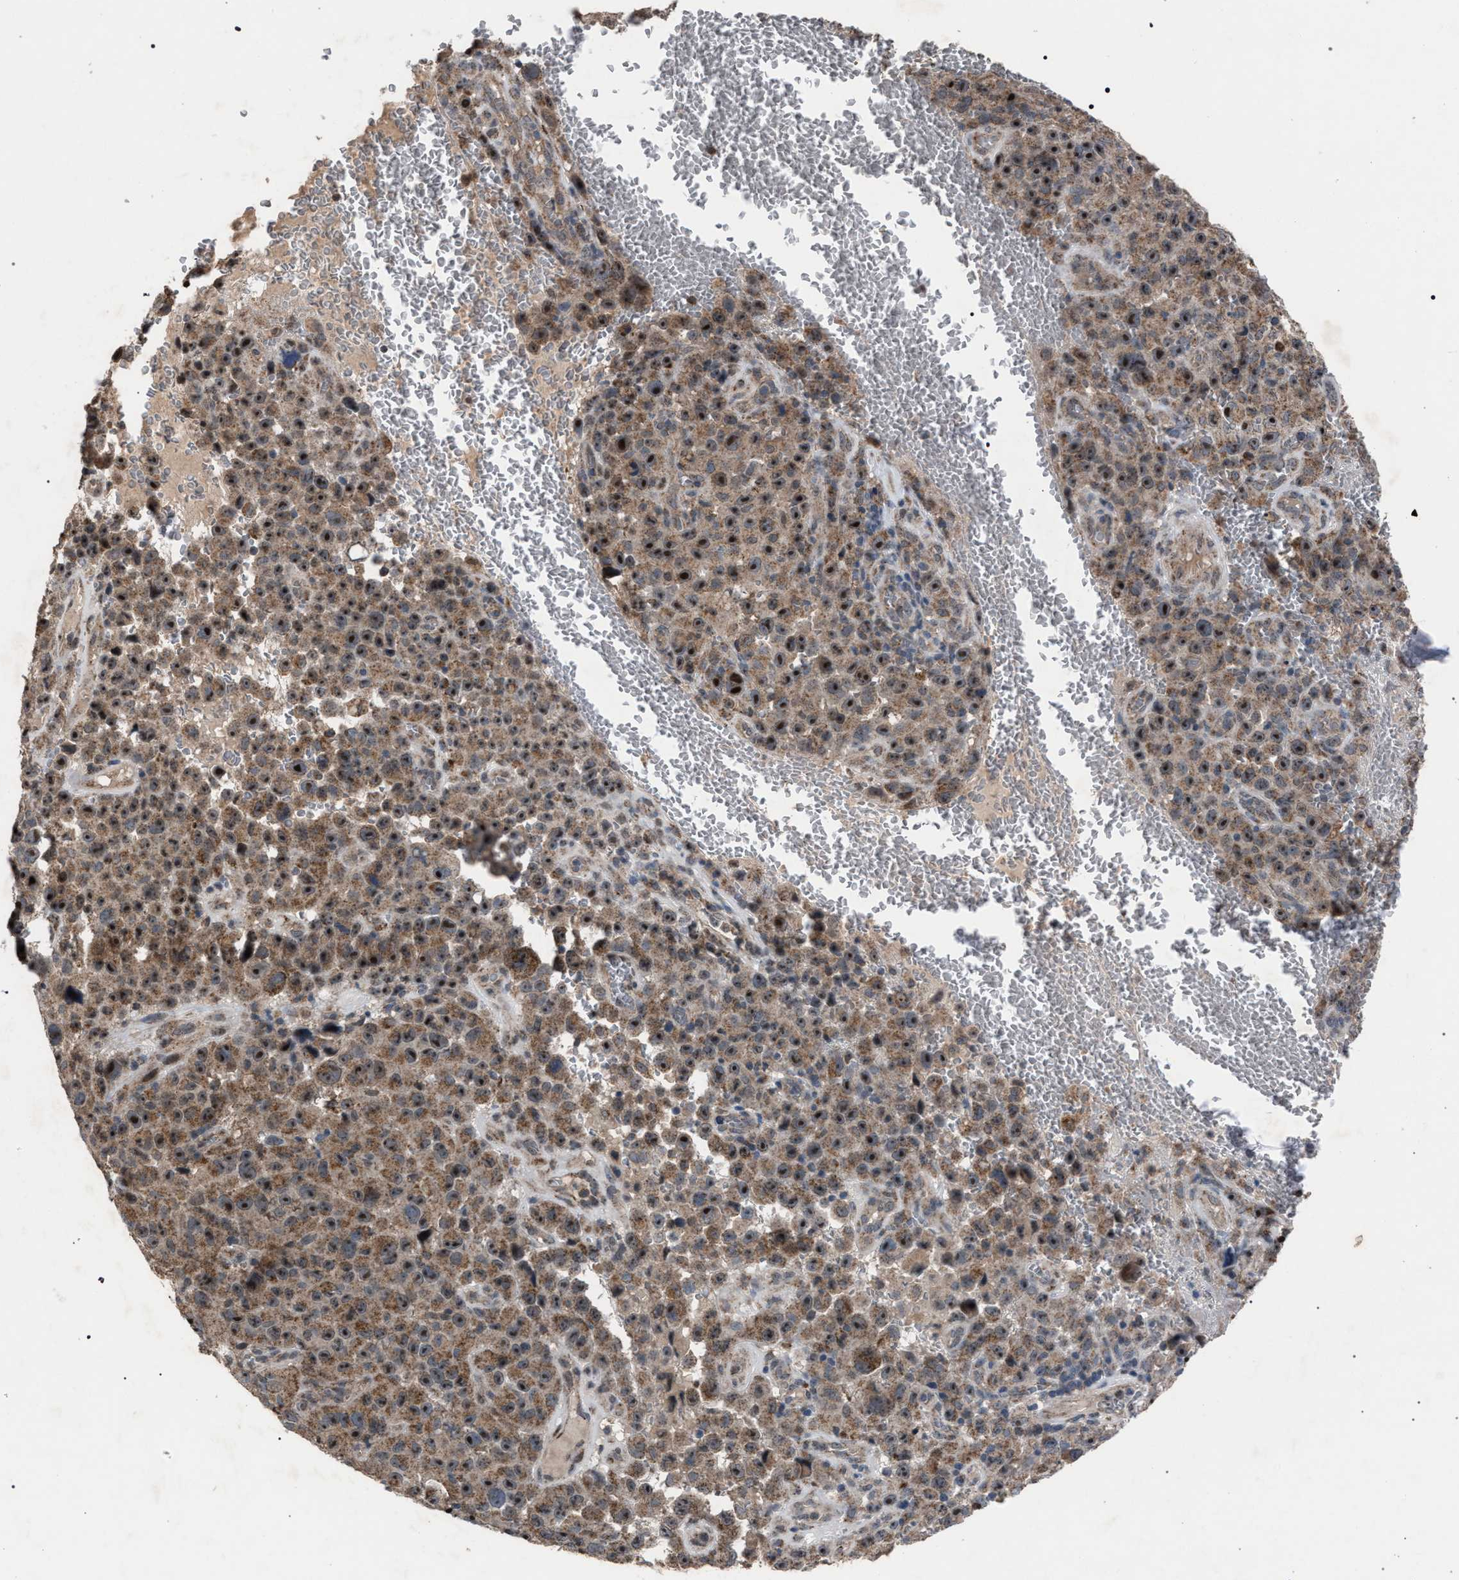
{"staining": {"intensity": "moderate", "quantity": ">75%", "location": "cytoplasmic/membranous,nuclear"}, "tissue": "melanoma", "cell_type": "Tumor cells", "image_type": "cancer", "snomed": [{"axis": "morphology", "description": "Malignant melanoma, NOS"}, {"axis": "topography", "description": "Skin"}], "caption": "The micrograph shows a brown stain indicating the presence of a protein in the cytoplasmic/membranous and nuclear of tumor cells in malignant melanoma.", "gene": "HSD17B4", "patient": {"sex": "female", "age": 82}}